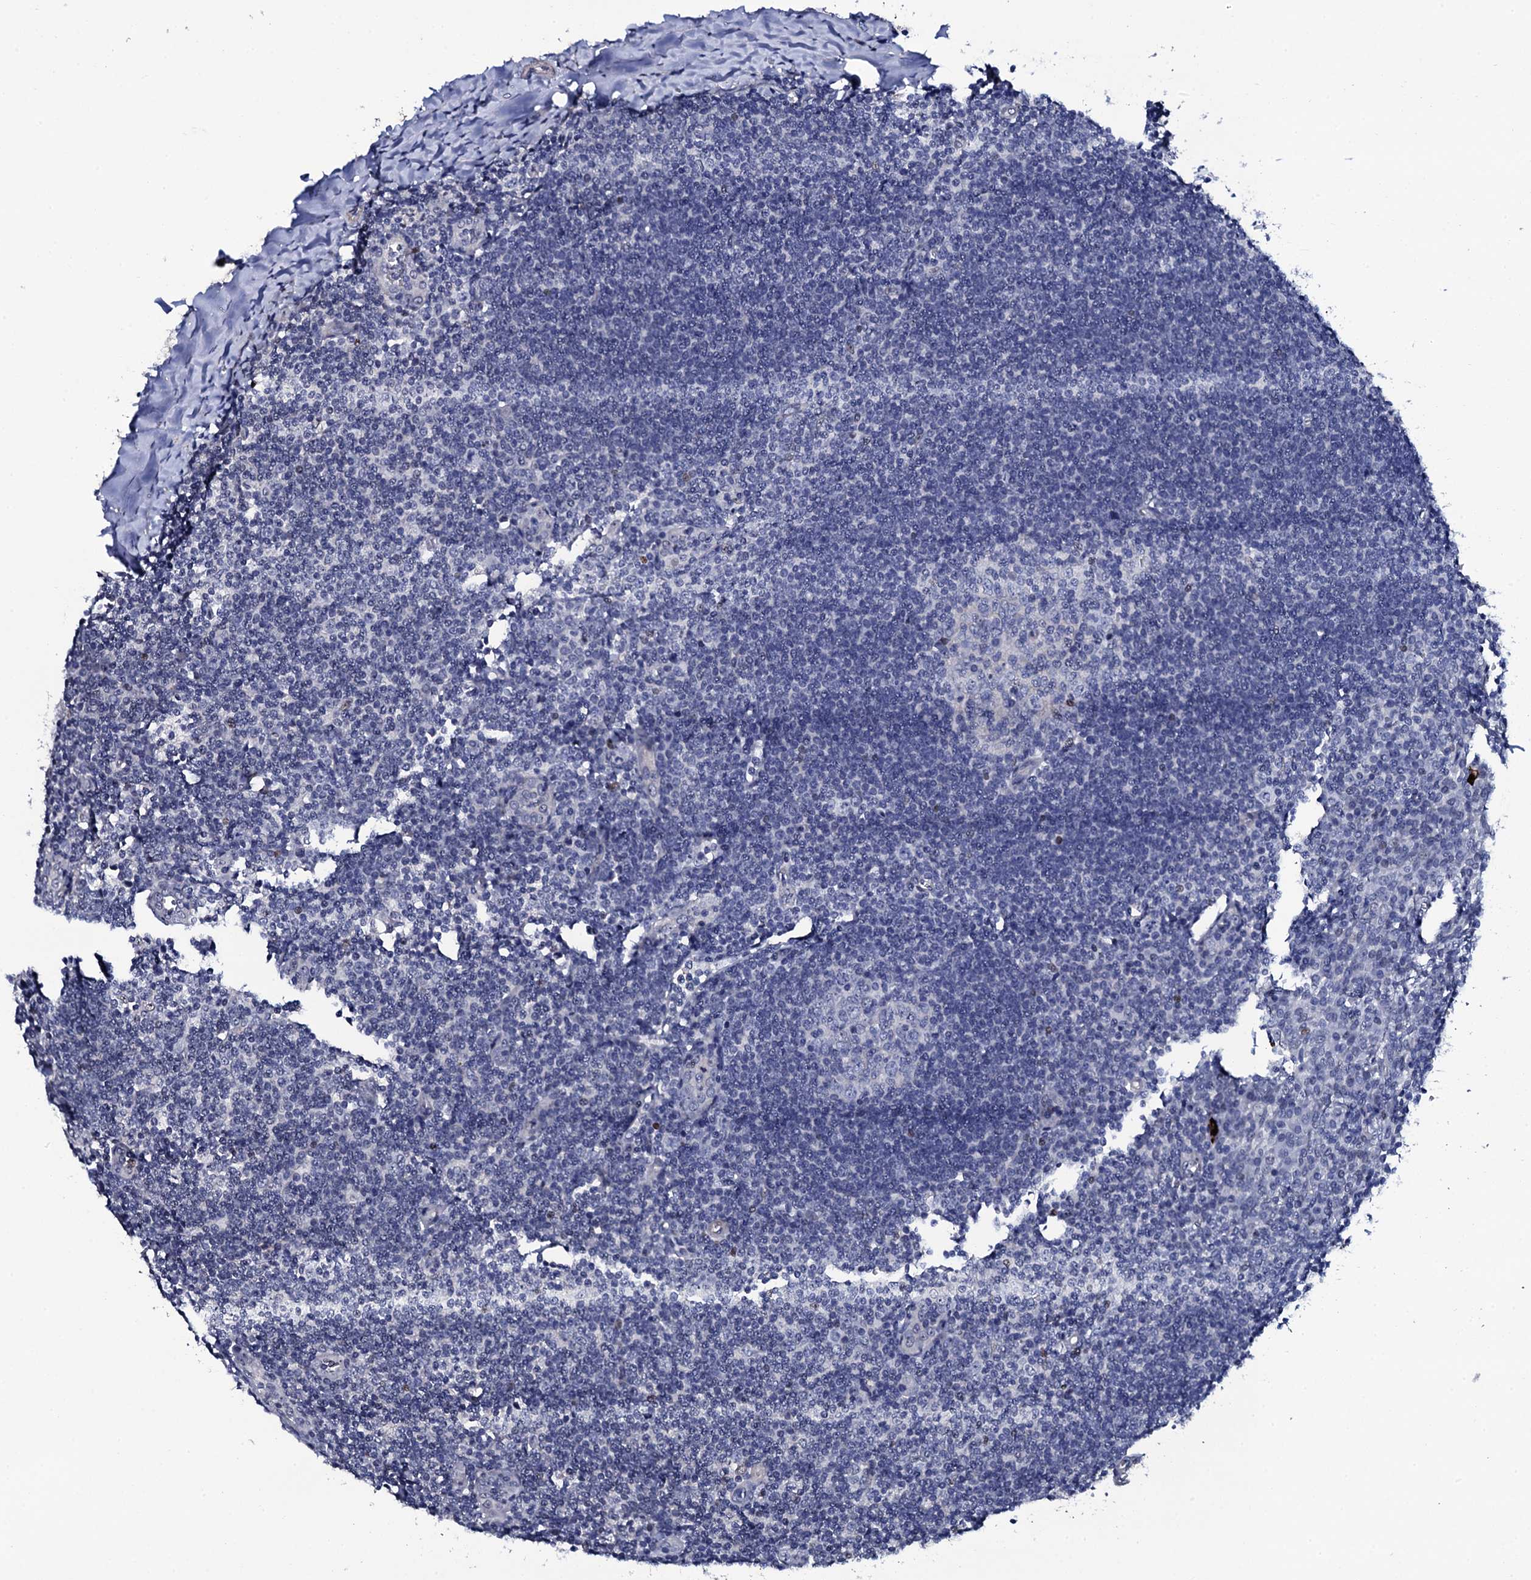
{"staining": {"intensity": "strong", "quantity": "<25%", "location": "nuclear"}, "tissue": "tonsil", "cell_type": "Germinal center cells", "image_type": "normal", "snomed": [{"axis": "morphology", "description": "Normal tissue, NOS"}, {"axis": "topography", "description": "Tonsil"}], "caption": "Unremarkable tonsil exhibits strong nuclear staining in about <25% of germinal center cells, visualized by immunohistochemistry.", "gene": "NPM2", "patient": {"sex": "male", "age": 27}}